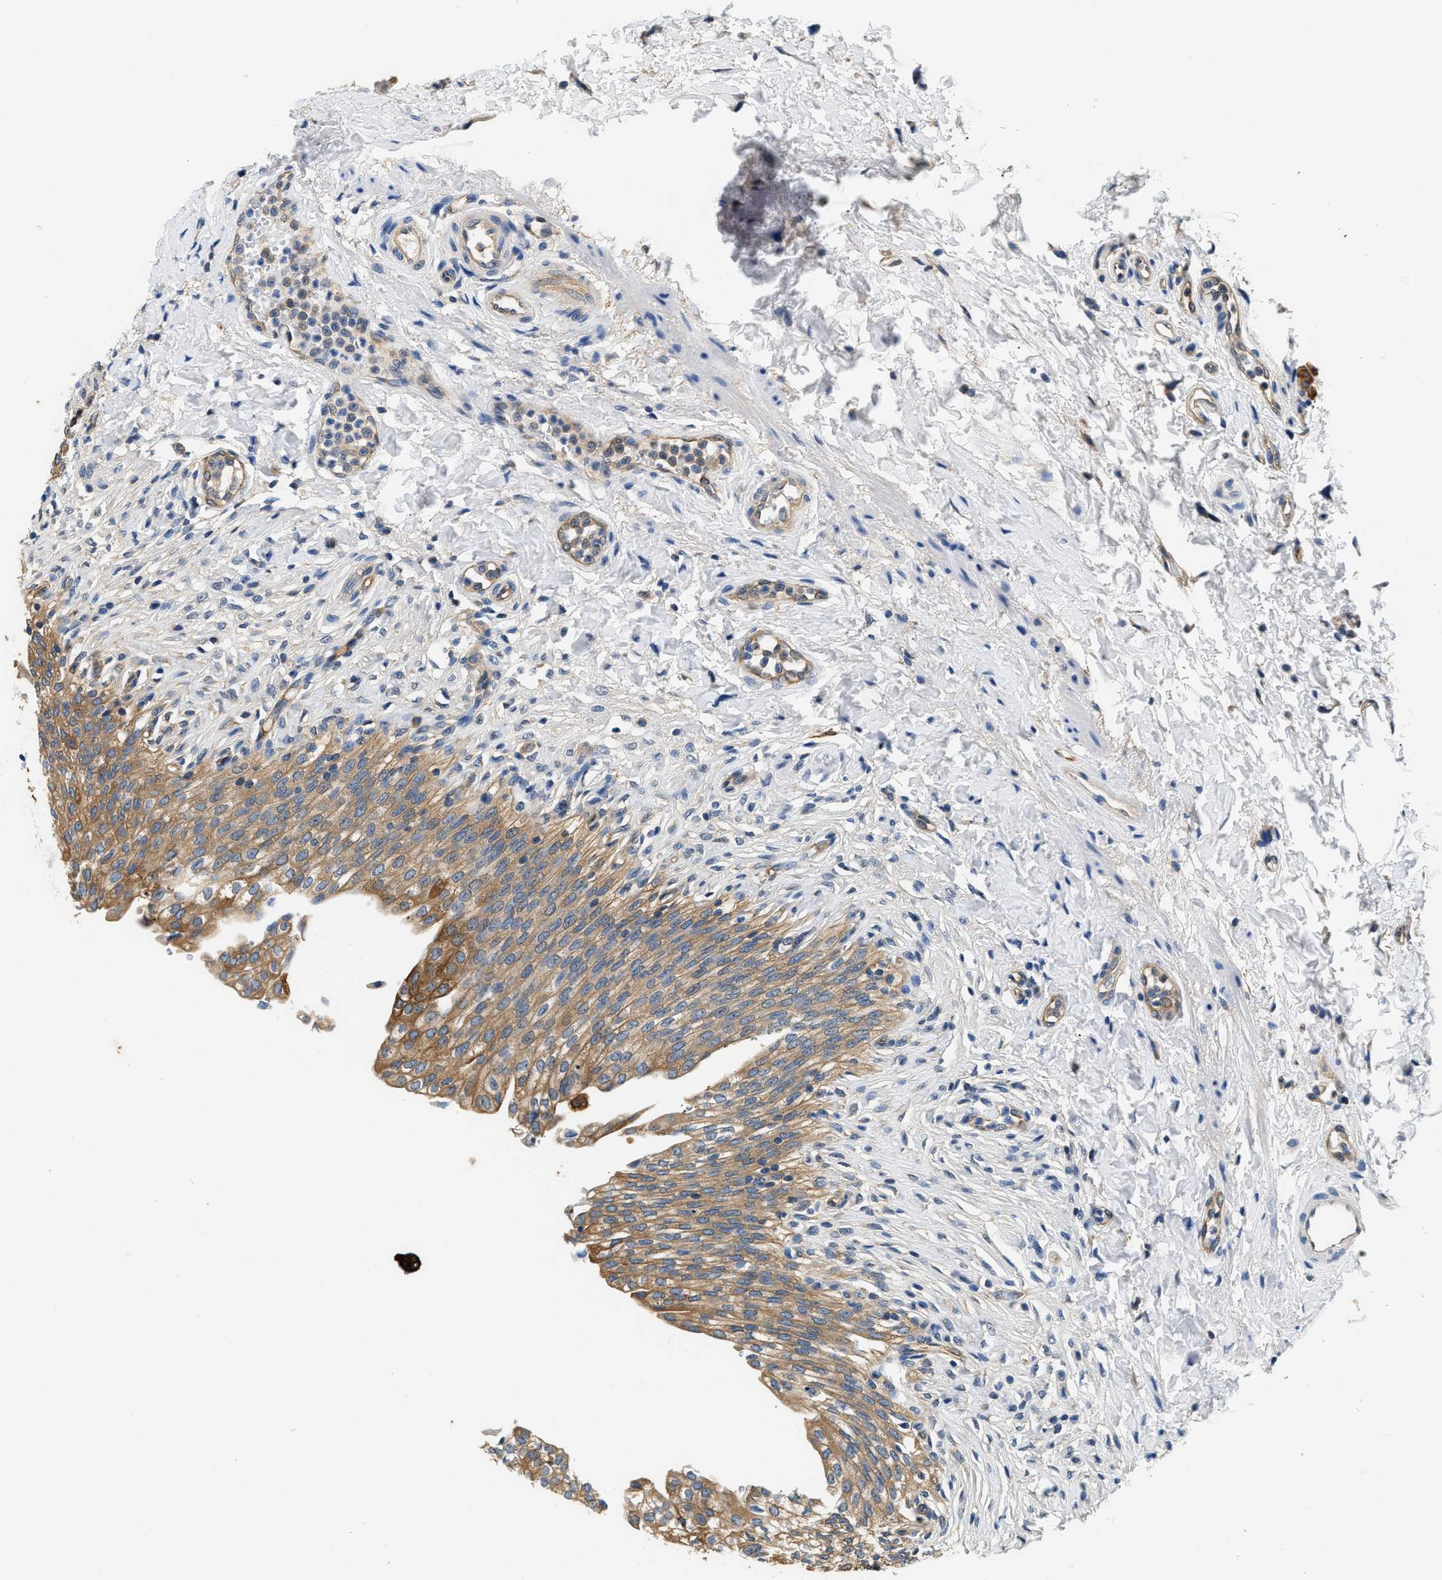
{"staining": {"intensity": "moderate", "quantity": ">75%", "location": "cytoplasmic/membranous"}, "tissue": "urinary bladder", "cell_type": "Urothelial cells", "image_type": "normal", "snomed": [{"axis": "morphology", "description": "Urothelial carcinoma, High grade"}, {"axis": "topography", "description": "Urinary bladder"}], "caption": "A high-resolution histopathology image shows immunohistochemistry (IHC) staining of unremarkable urinary bladder, which displays moderate cytoplasmic/membranous positivity in approximately >75% of urothelial cells. The staining was performed using DAB (3,3'-diaminobenzidine), with brown indicating positive protein expression. Nuclei are stained blue with hematoxylin.", "gene": "PPP2R1B", "patient": {"sex": "male", "age": 46}}